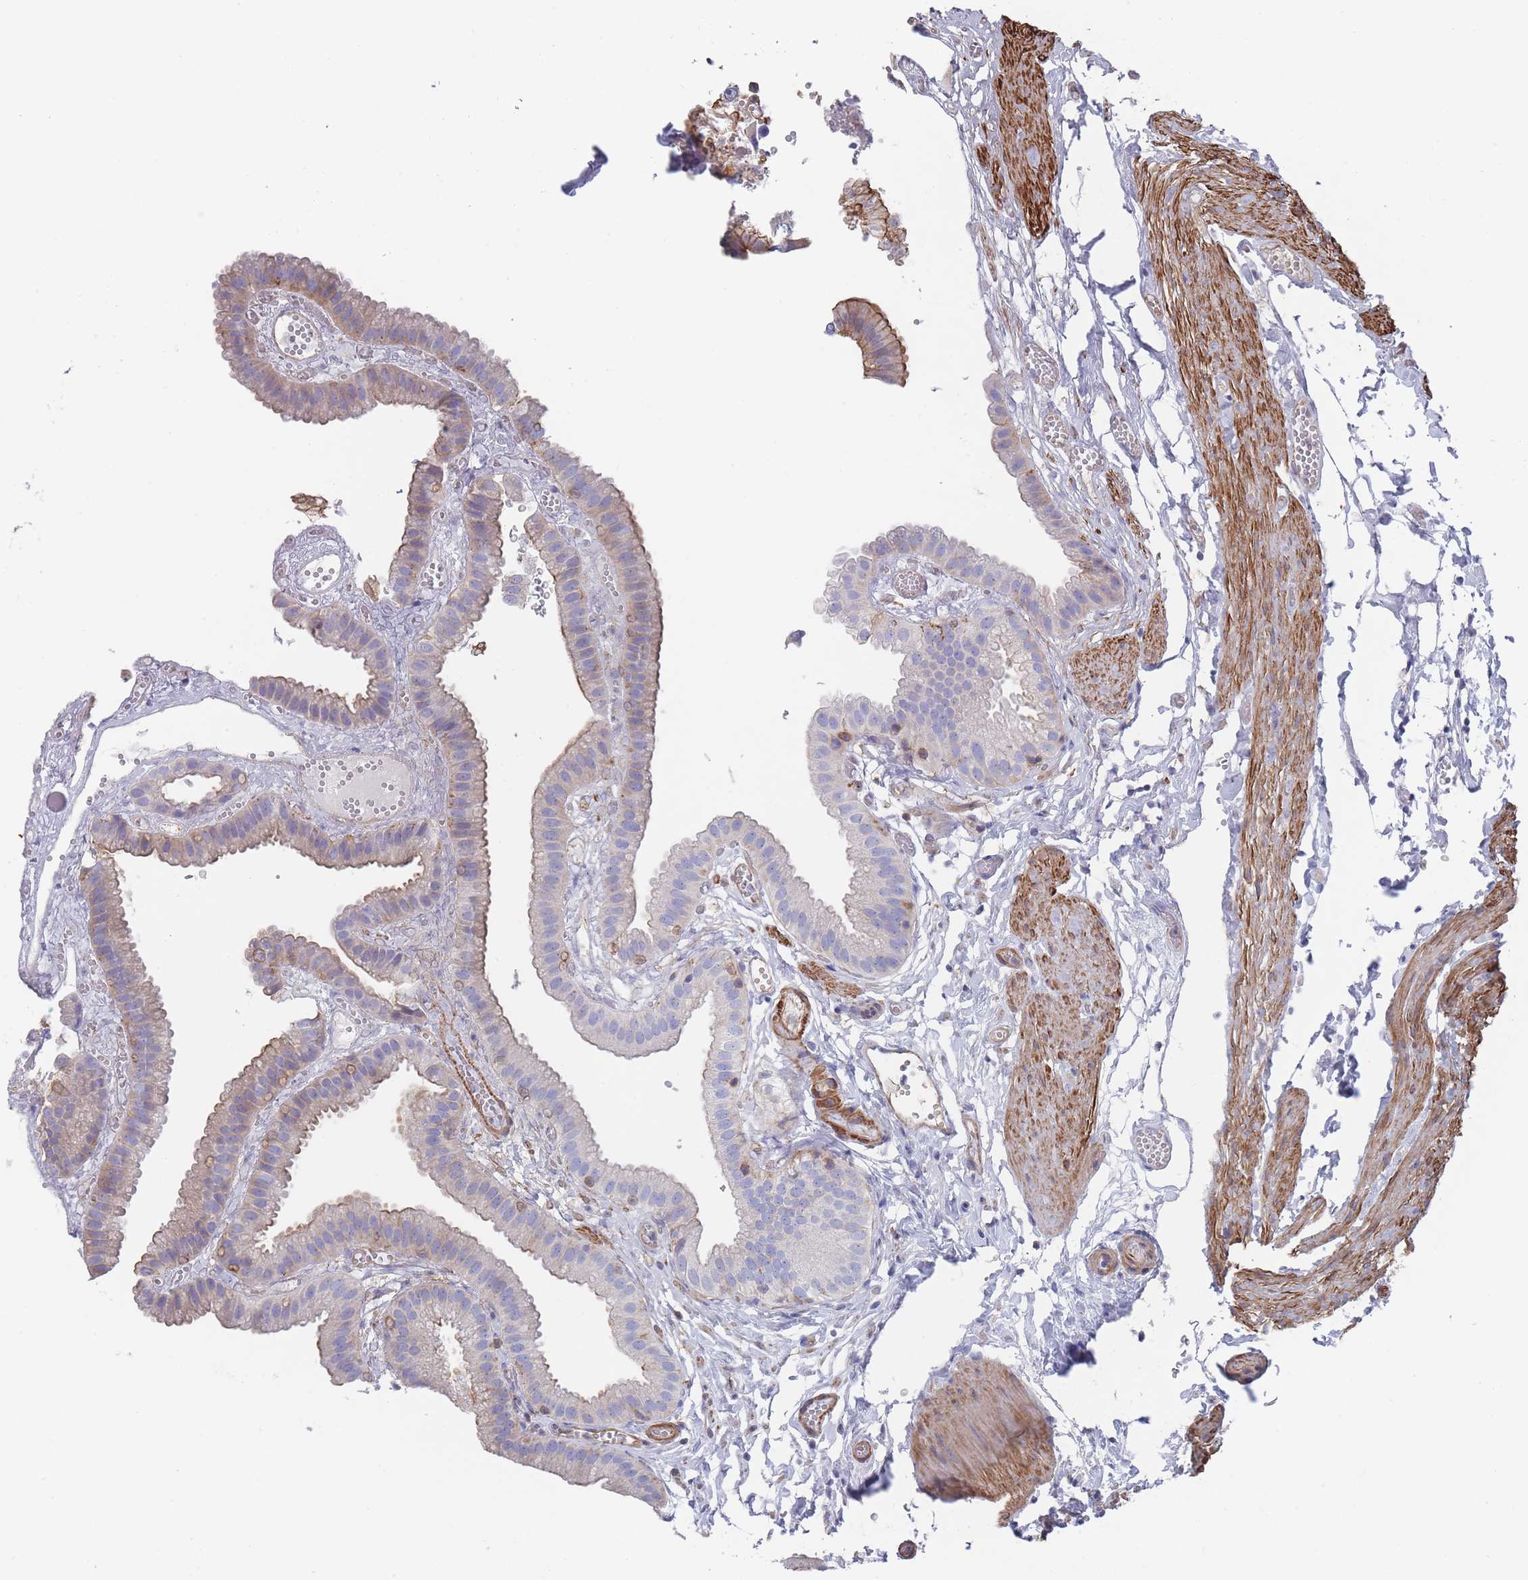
{"staining": {"intensity": "weak", "quantity": "25%-75%", "location": "cytoplasmic/membranous"}, "tissue": "gallbladder", "cell_type": "Glandular cells", "image_type": "normal", "snomed": [{"axis": "morphology", "description": "Normal tissue, NOS"}, {"axis": "topography", "description": "Gallbladder"}], "caption": "Gallbladder stained with immunohistochemistry shows weak cytoplasmic/membranous positivity in approximately 25%-75% of glandular cells.", "gene": "SCCPDH", "patient": {"sex": "female", "age": 61}}